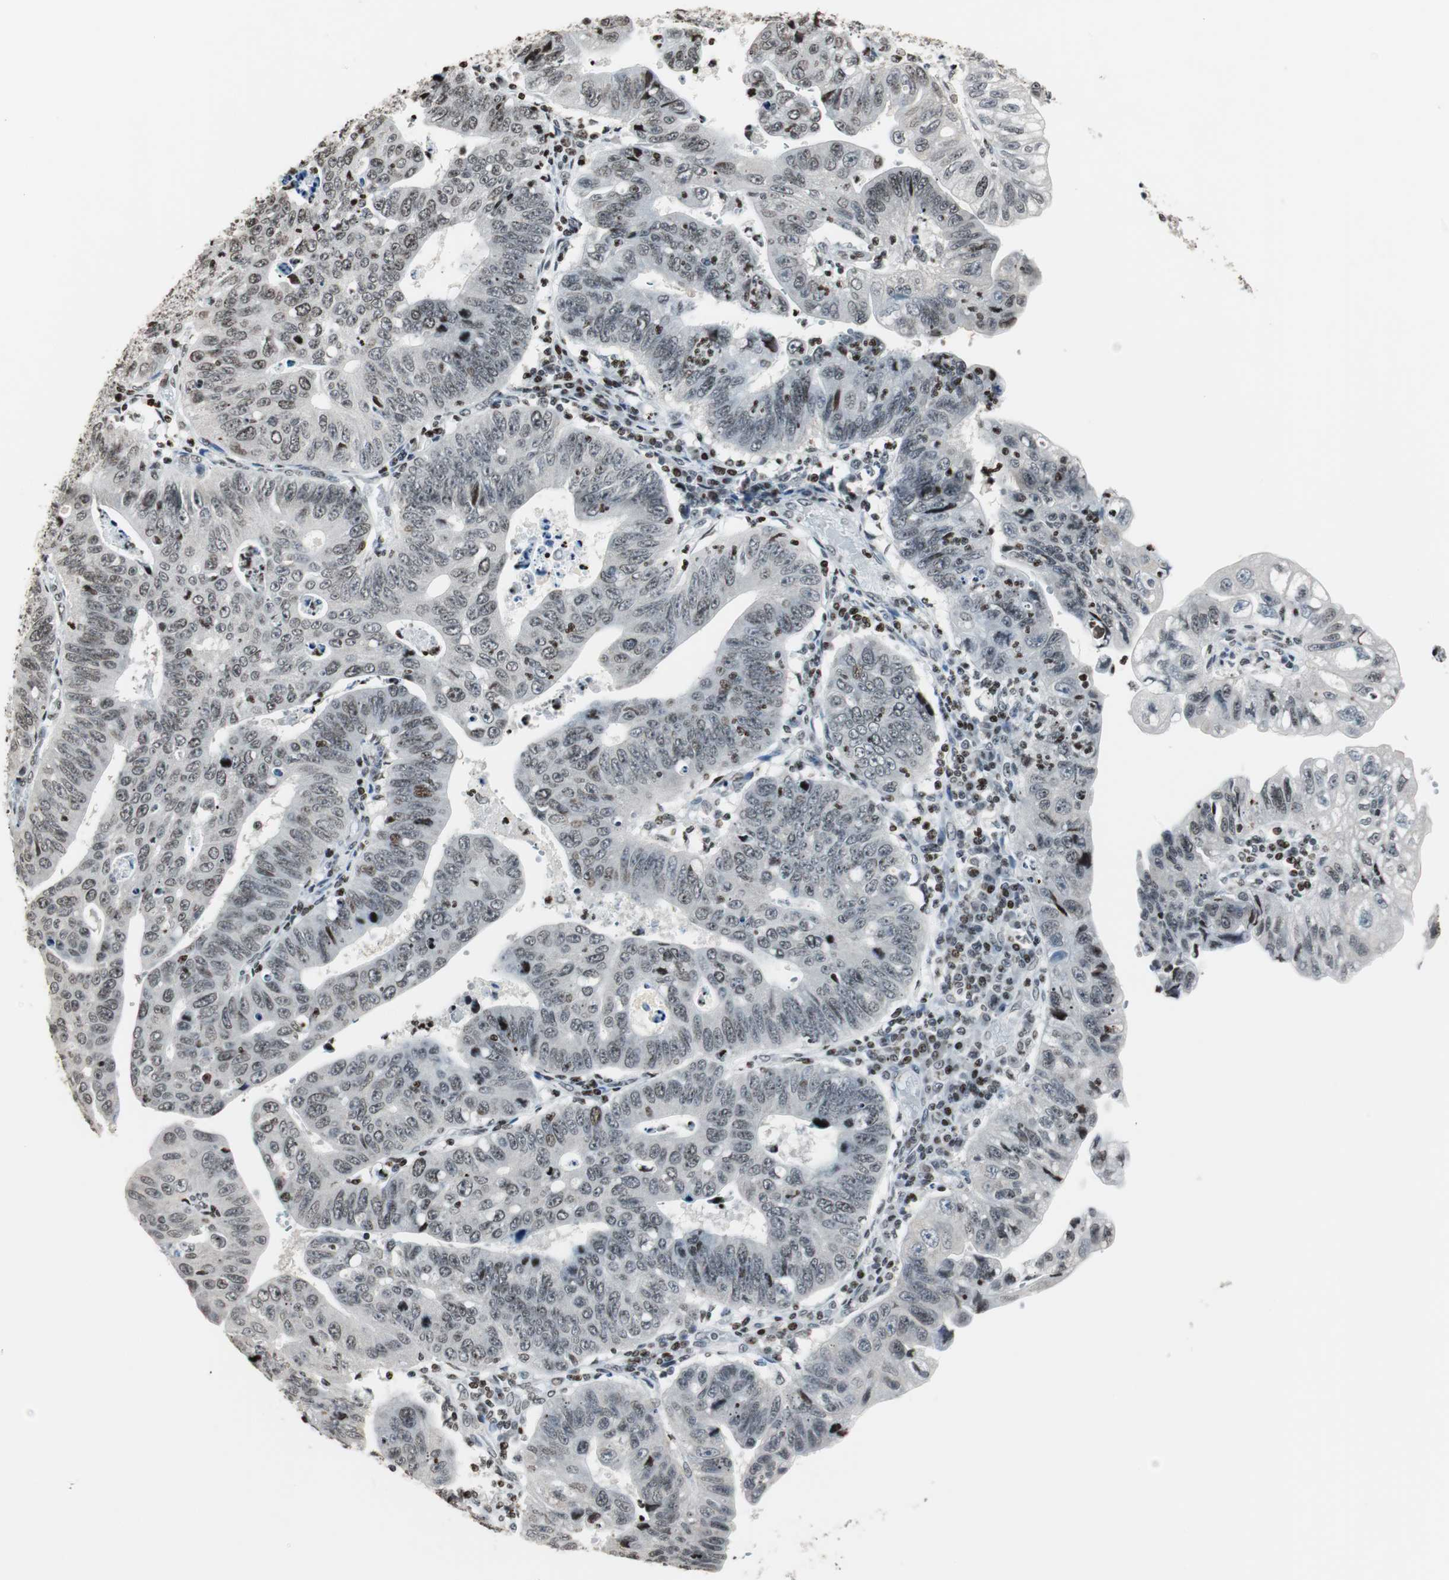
{"staining": {"intensity": "moderate", "quantity": ">75%", "location": "nuclear"}, "tissue": "stomach cancer", "cell_type": "Tumor cells", "image_type": "cancer", "snomed": [{"axis": "morphology", "description": "Adenocarcinoma, NOS"}, {"axis": "topography", "description": "Stomach"}], "caption": "Immunohistochemistry image of neoplastic tissue: human adenocarcinoma (stomach) stained using immunohistochemistry (IHC) displays medium levels of moderate protein expression localized specifically in the nuclear of tumor cells, appearing as a nuclear brown color.", "gene": "PAXIP1", "patient": {"sex": "male", "age": 59}}